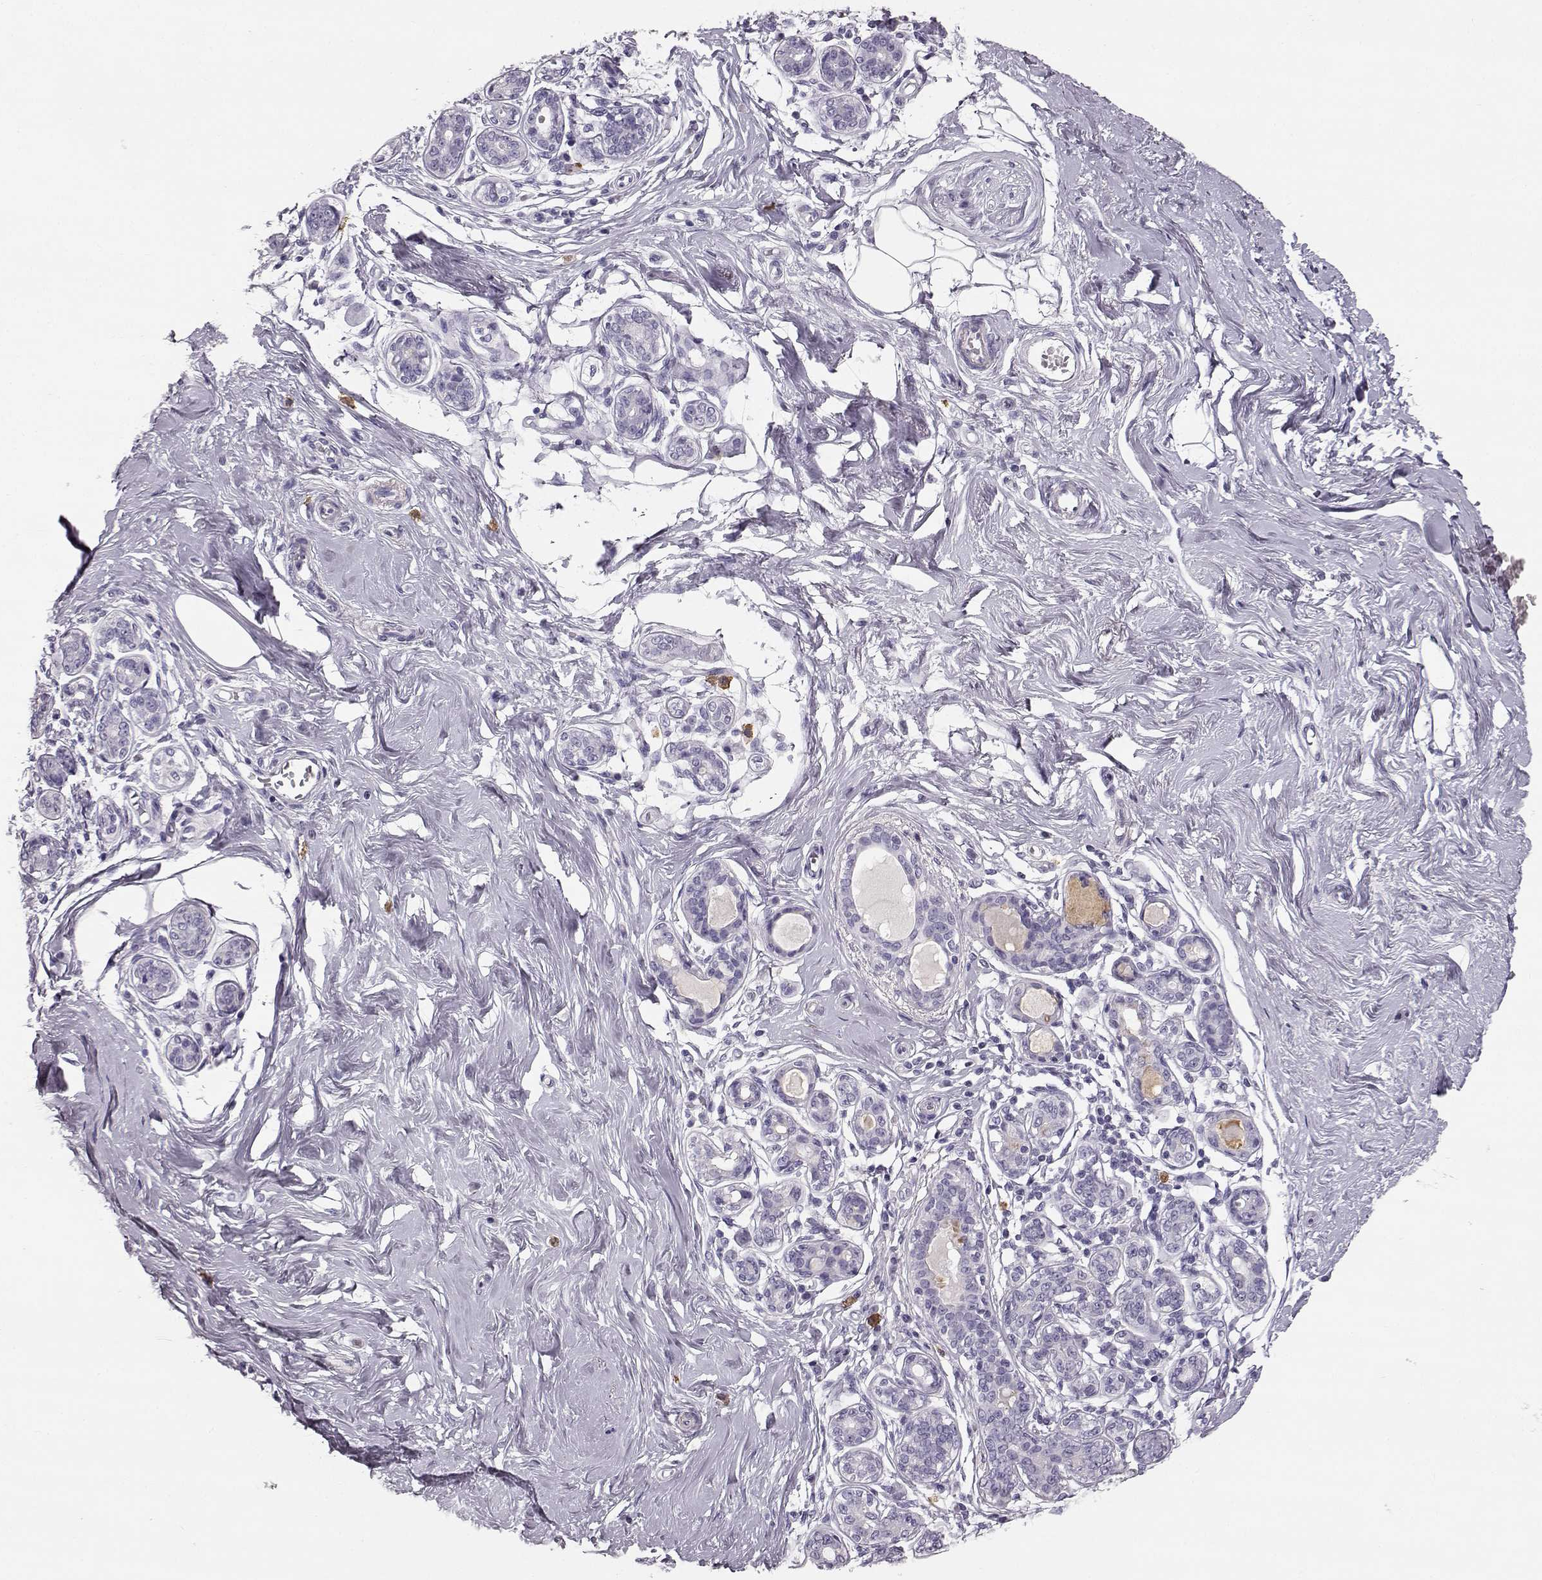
{"staining": {"intensity": "negative", "quantity": "none", "location": "none"}, "tissue": "breast", "cell_type": "Adipocytes", "image_type": "normal", "snomed": [{"axis": "morphology", "description": "Normal tissue, NOS"}, {"axis": "topography", "description": "Skin"}, {"axis": "topography", "description": "Breast"}], "caption": "Immunohistochemical staining of unremarkable human breast exhibits no significant positivity in adipocytes.", "gene": "NPTXR", "patient": {"sex": "female", "age": 43}}